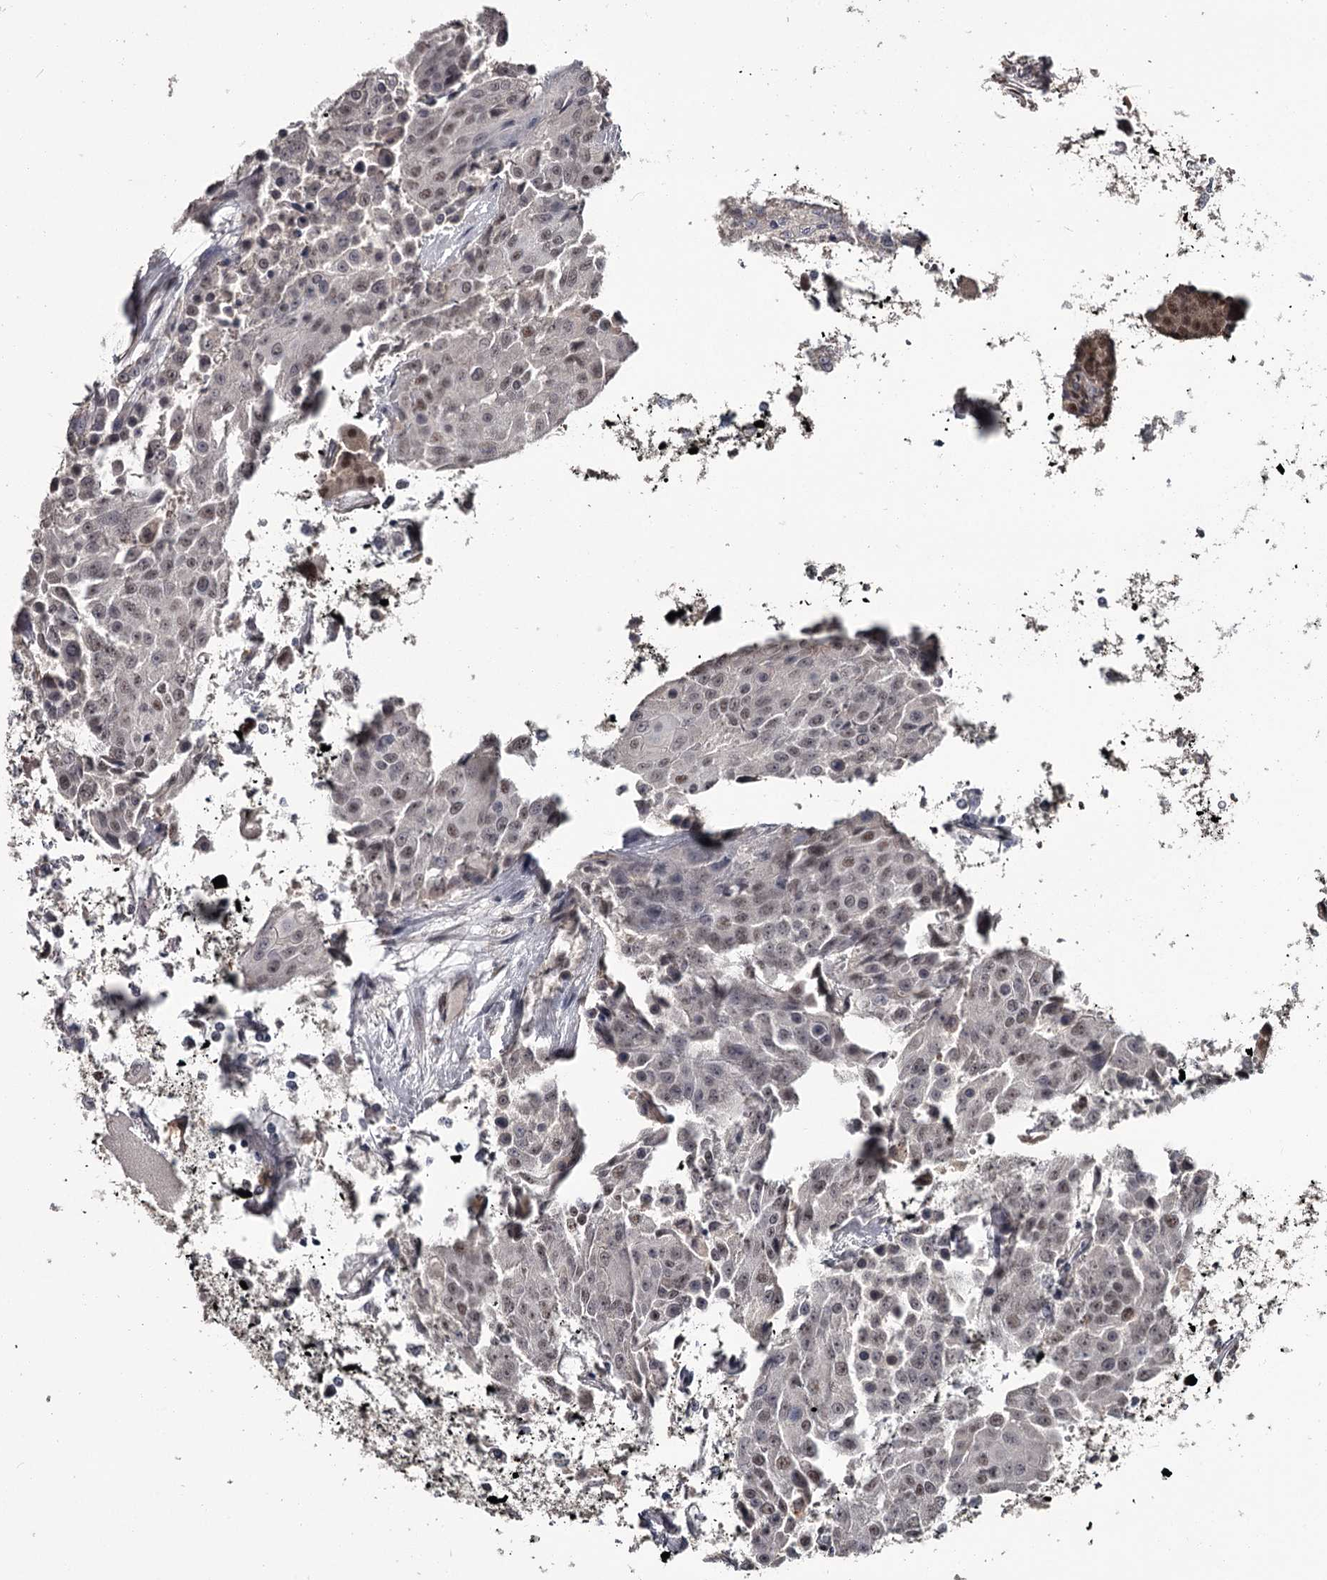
{"staining": {"intensity": "weak", "quantity": "25%-75%", "location": "nuclear"}, "tissue": "renal cancer", "cell_type": "Tumor cells", "image_type": "cancer", "snomed": [{"axis": "morphology", "description": "Adenocarcinoma, NOS"}, {"axis": "topography", "description": "Kidney"}], "caption": "A high-resolution micrograph shows IHC staining of renal adenocarcinoma, which exhibits weak nuclear expression in approximately 25%-75% of tumor cells.", "gene": "PRPF40B", "patient": {"sex": "female", "age": 52}}